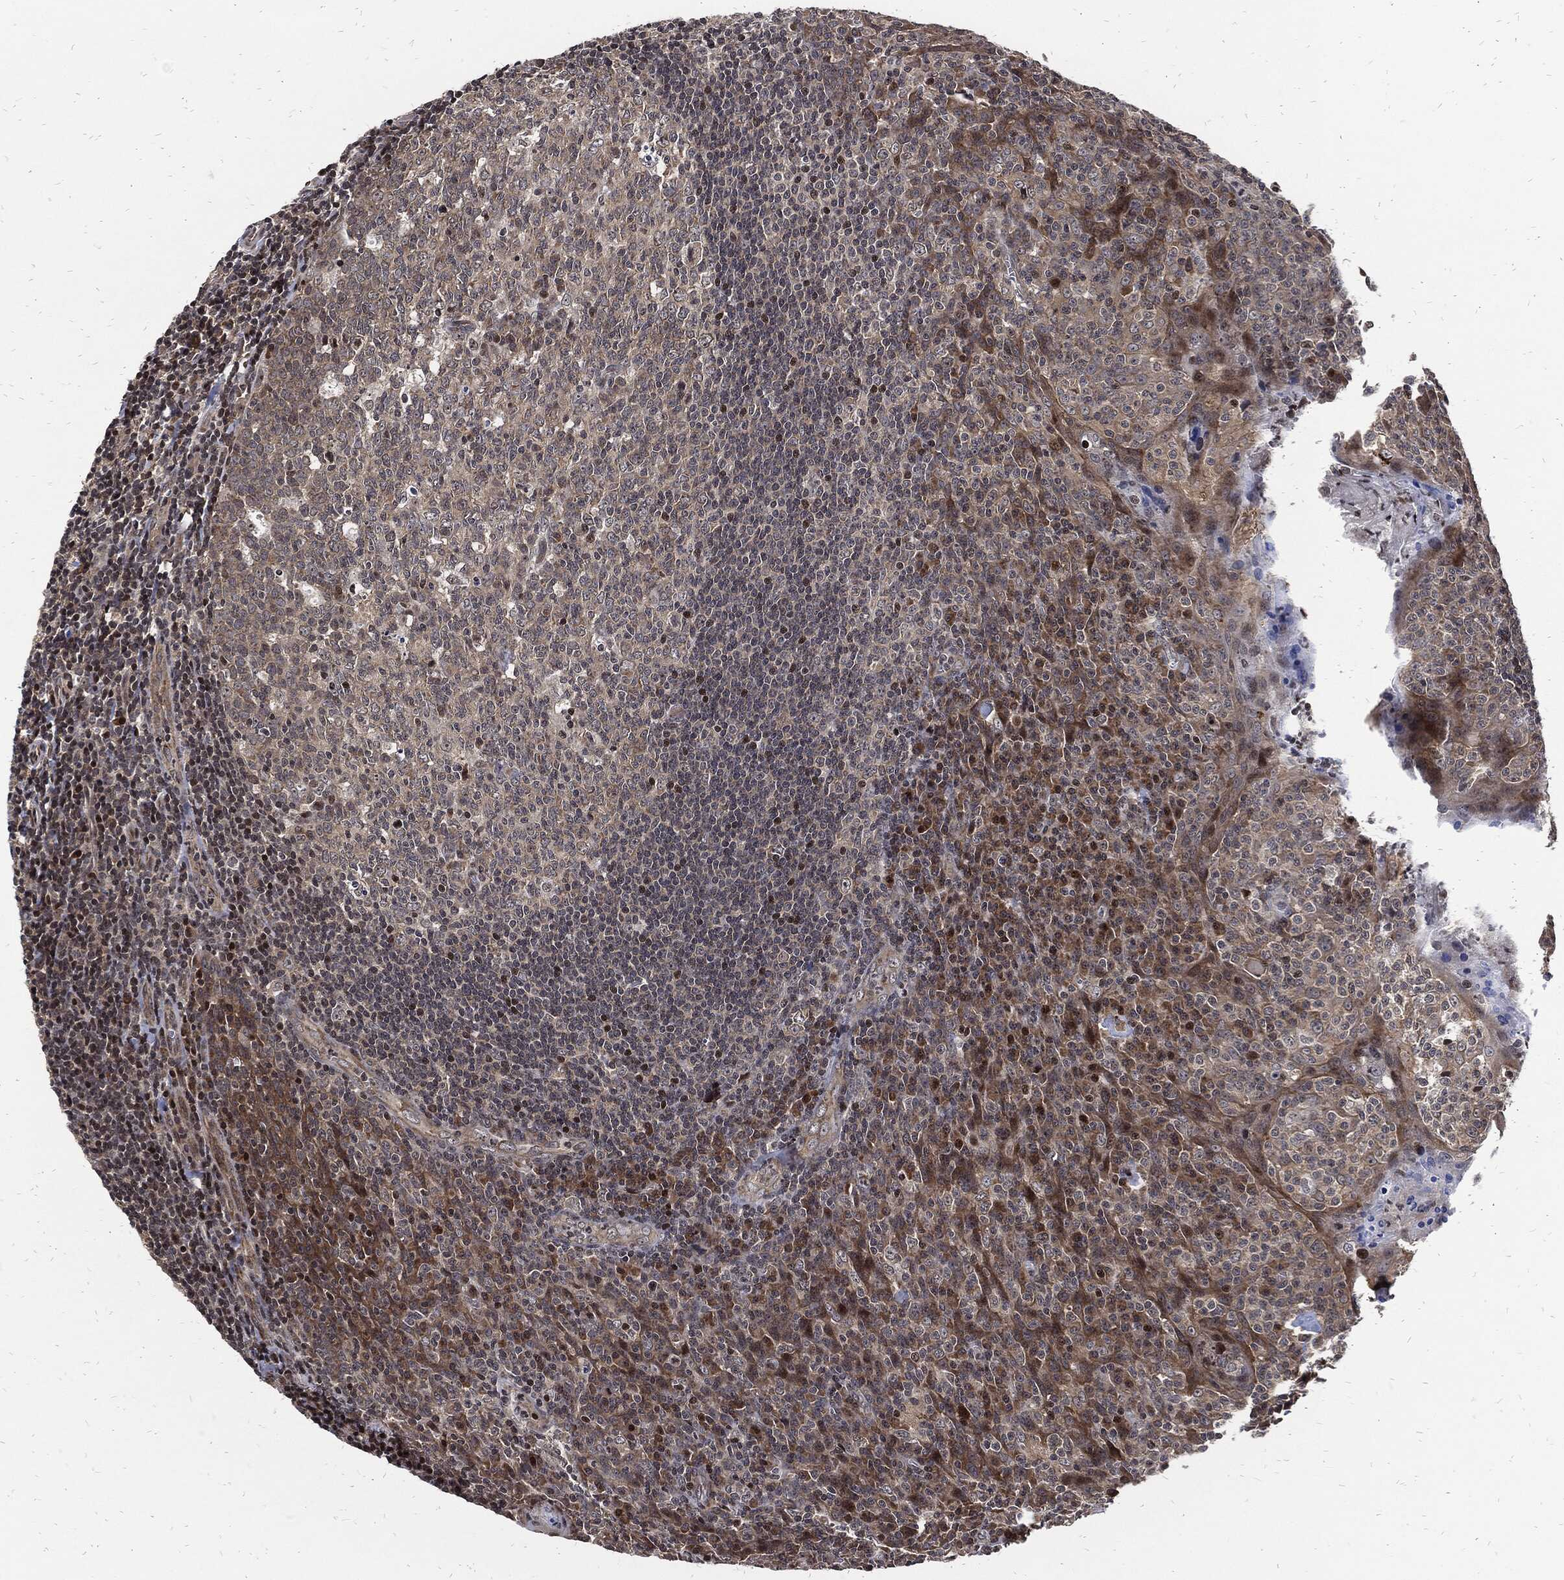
{"staining": {"intensity": "moderate", "quantity": "<25%", "location": "nuclear"}, "tissue": "tonsil", "cell_type": "Germinal center cells", "image_type": "normal", "snomed": [{"axis": "morphology", "description": "Normal tissue, NOS"}, {"axis": "topography", "description": "Tonsil"}], "caption": "This is a photomicrograph of immunohistochemistry staining of unremarkable tonsil, which shows moderate staining in the nuclear of germinal center cells.", "gene": "ZNF775", "patient": {"sex": "male", "age": 20}}